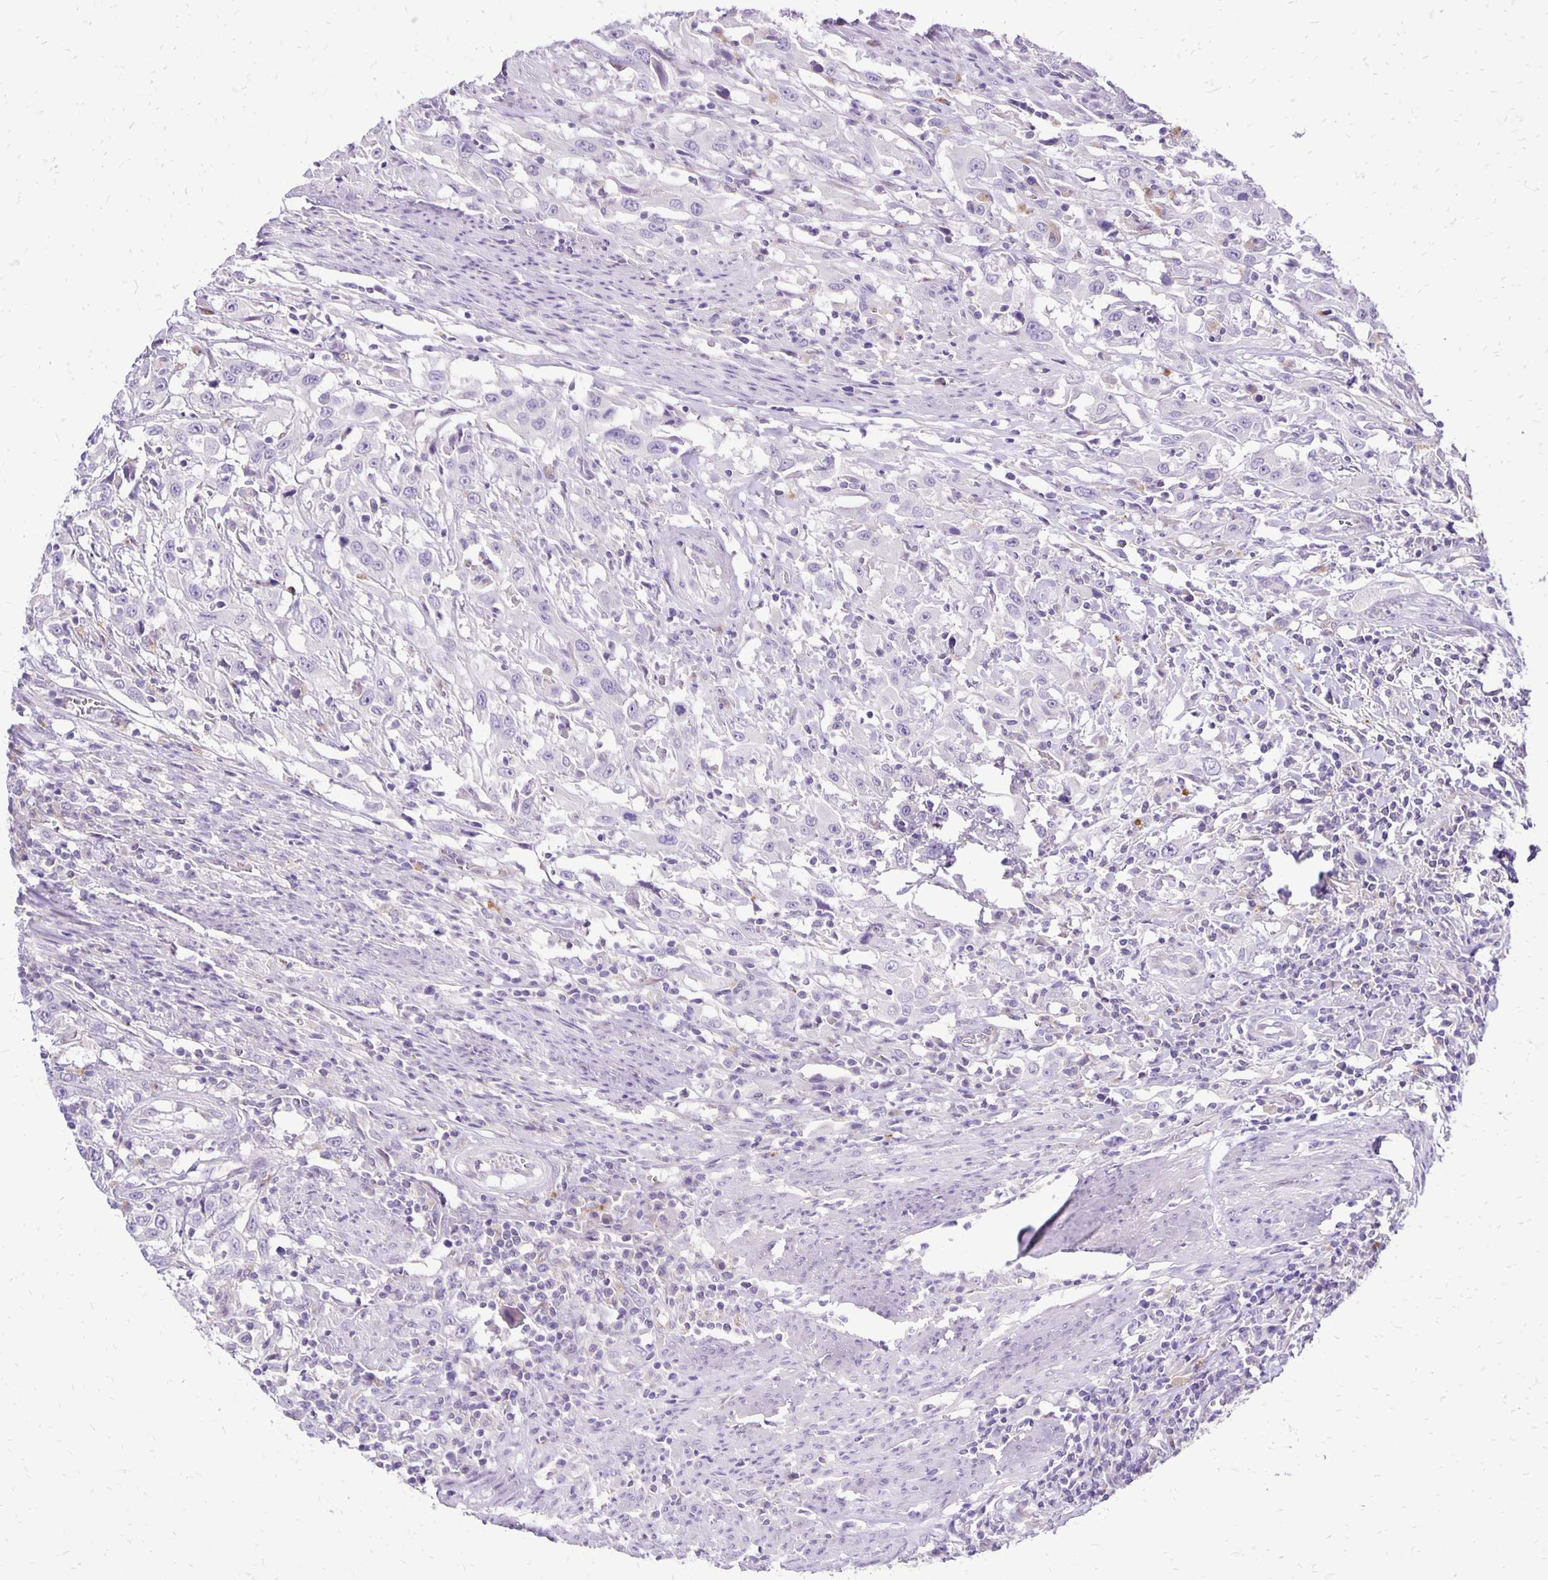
{"staining": {"intensity": "negative", "quantity": "none", "location": "none"}, "tissue": "urothelial cancer", "cell_type": "Tumor cells", "image_type": "cancer", "snomed": [{"axis": "morphology", "description": "Urothelial carcinoma, High grade"}, {"axis": "topography", "description": "Urinary bladder"}], "caption": "Immunohistochemistry (IHC) of urothelial cancer demonstrates no staining in tumor cells.", "gene": "EIF5A", "patient": {"sex": "male", "age": 61}}